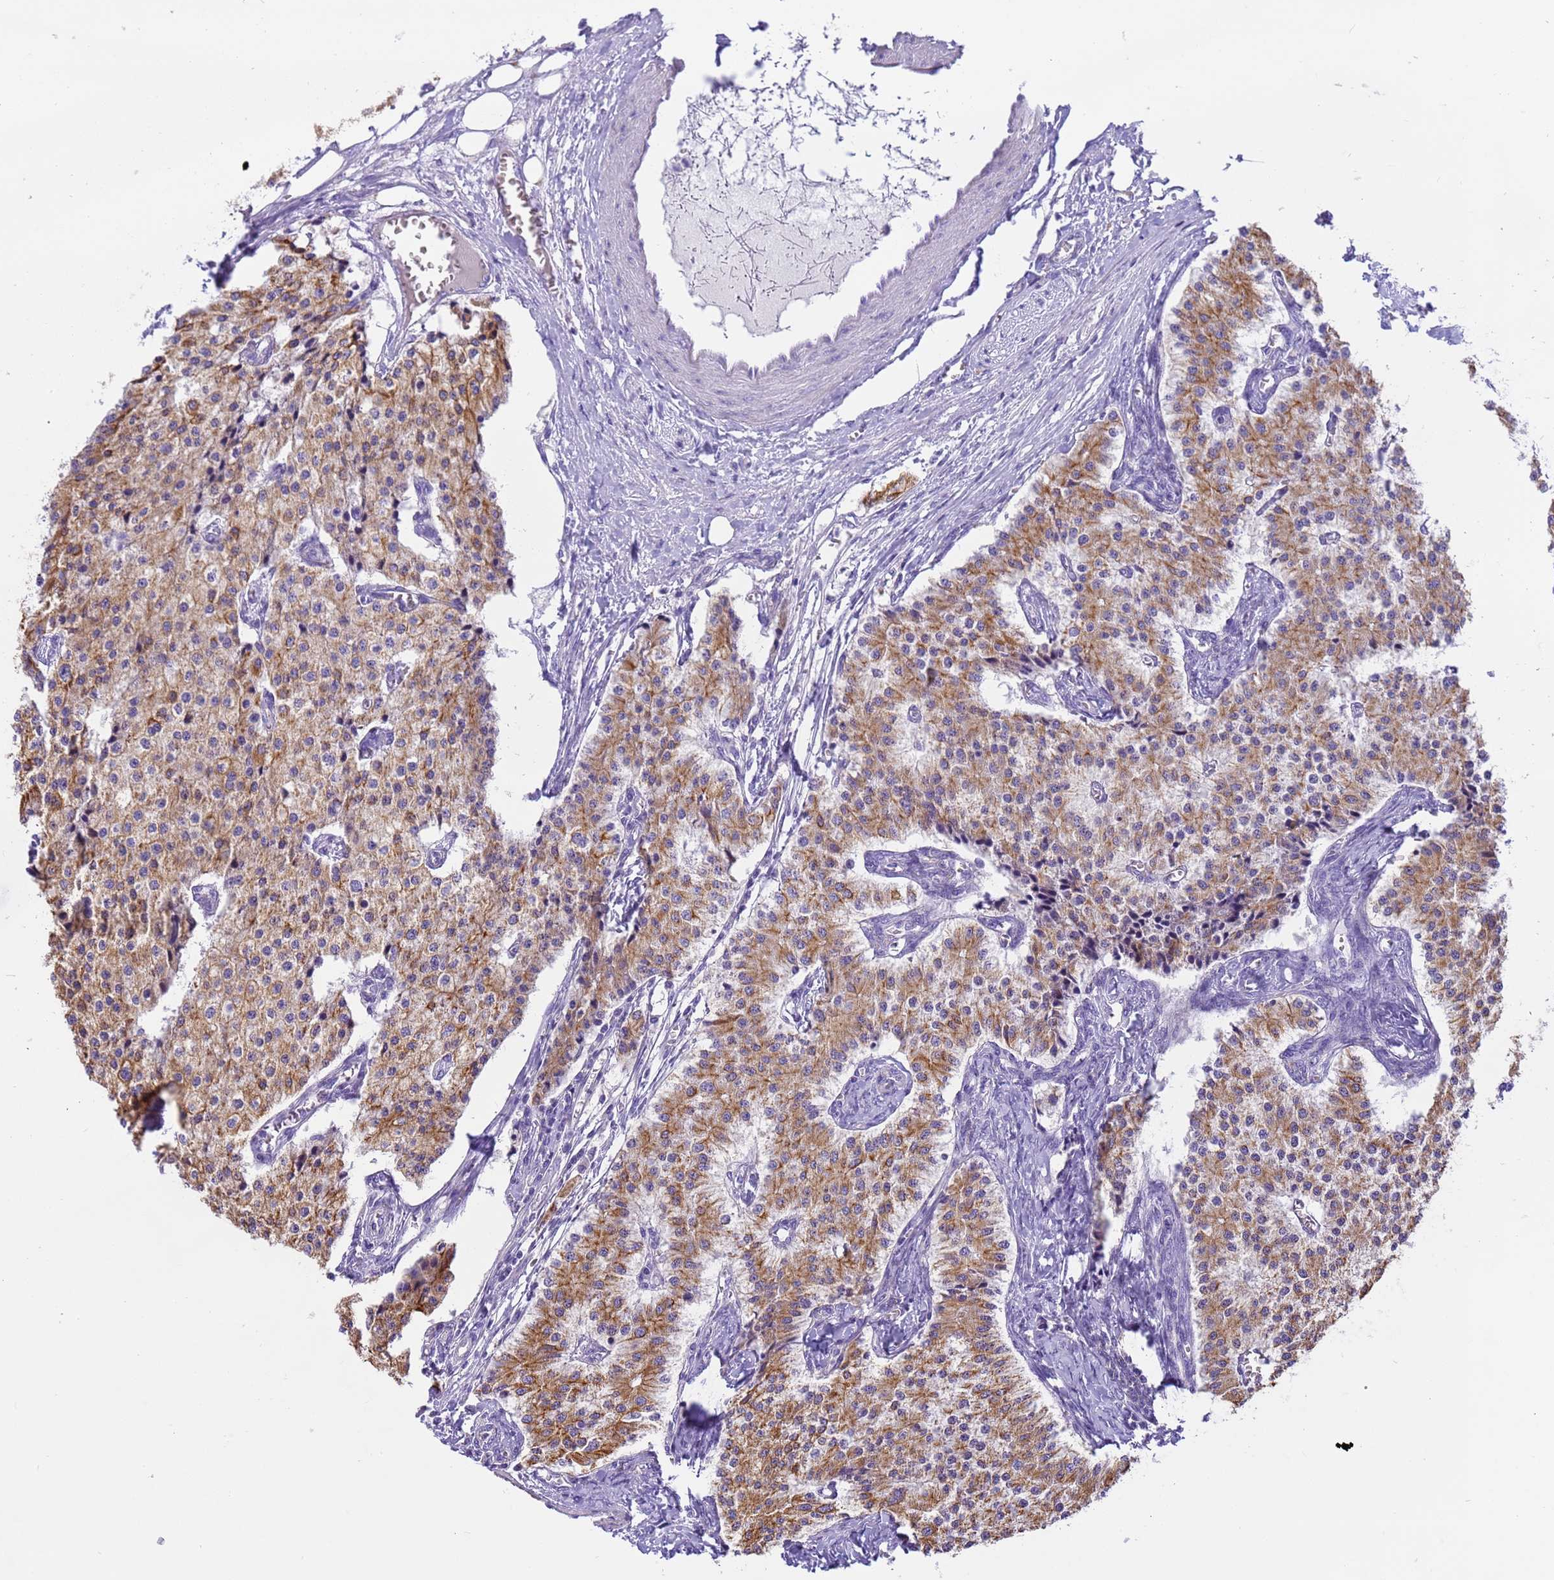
{"staining": {"intensity": "moderate", "quantity": ">75%", "location": "cytoplasmic/membranous"}, "tissue": "carcinoid", "cell_type": "Tumor cells", "image_type": "cancer", "snomed": [{"axis": "morphology", "description": "Carcinoid, malignant, NOS"}, {"axis": "topography", "description": "Colon"}], "caption": "There is medium levels of moderate cytoplasmic/membranous staining in tumor cells of carcinoid, as demonstrated by immunohistochemical staining (brown color).", "gene": "PIEZO2", "patient": {"sex": "female", "age": 52}}